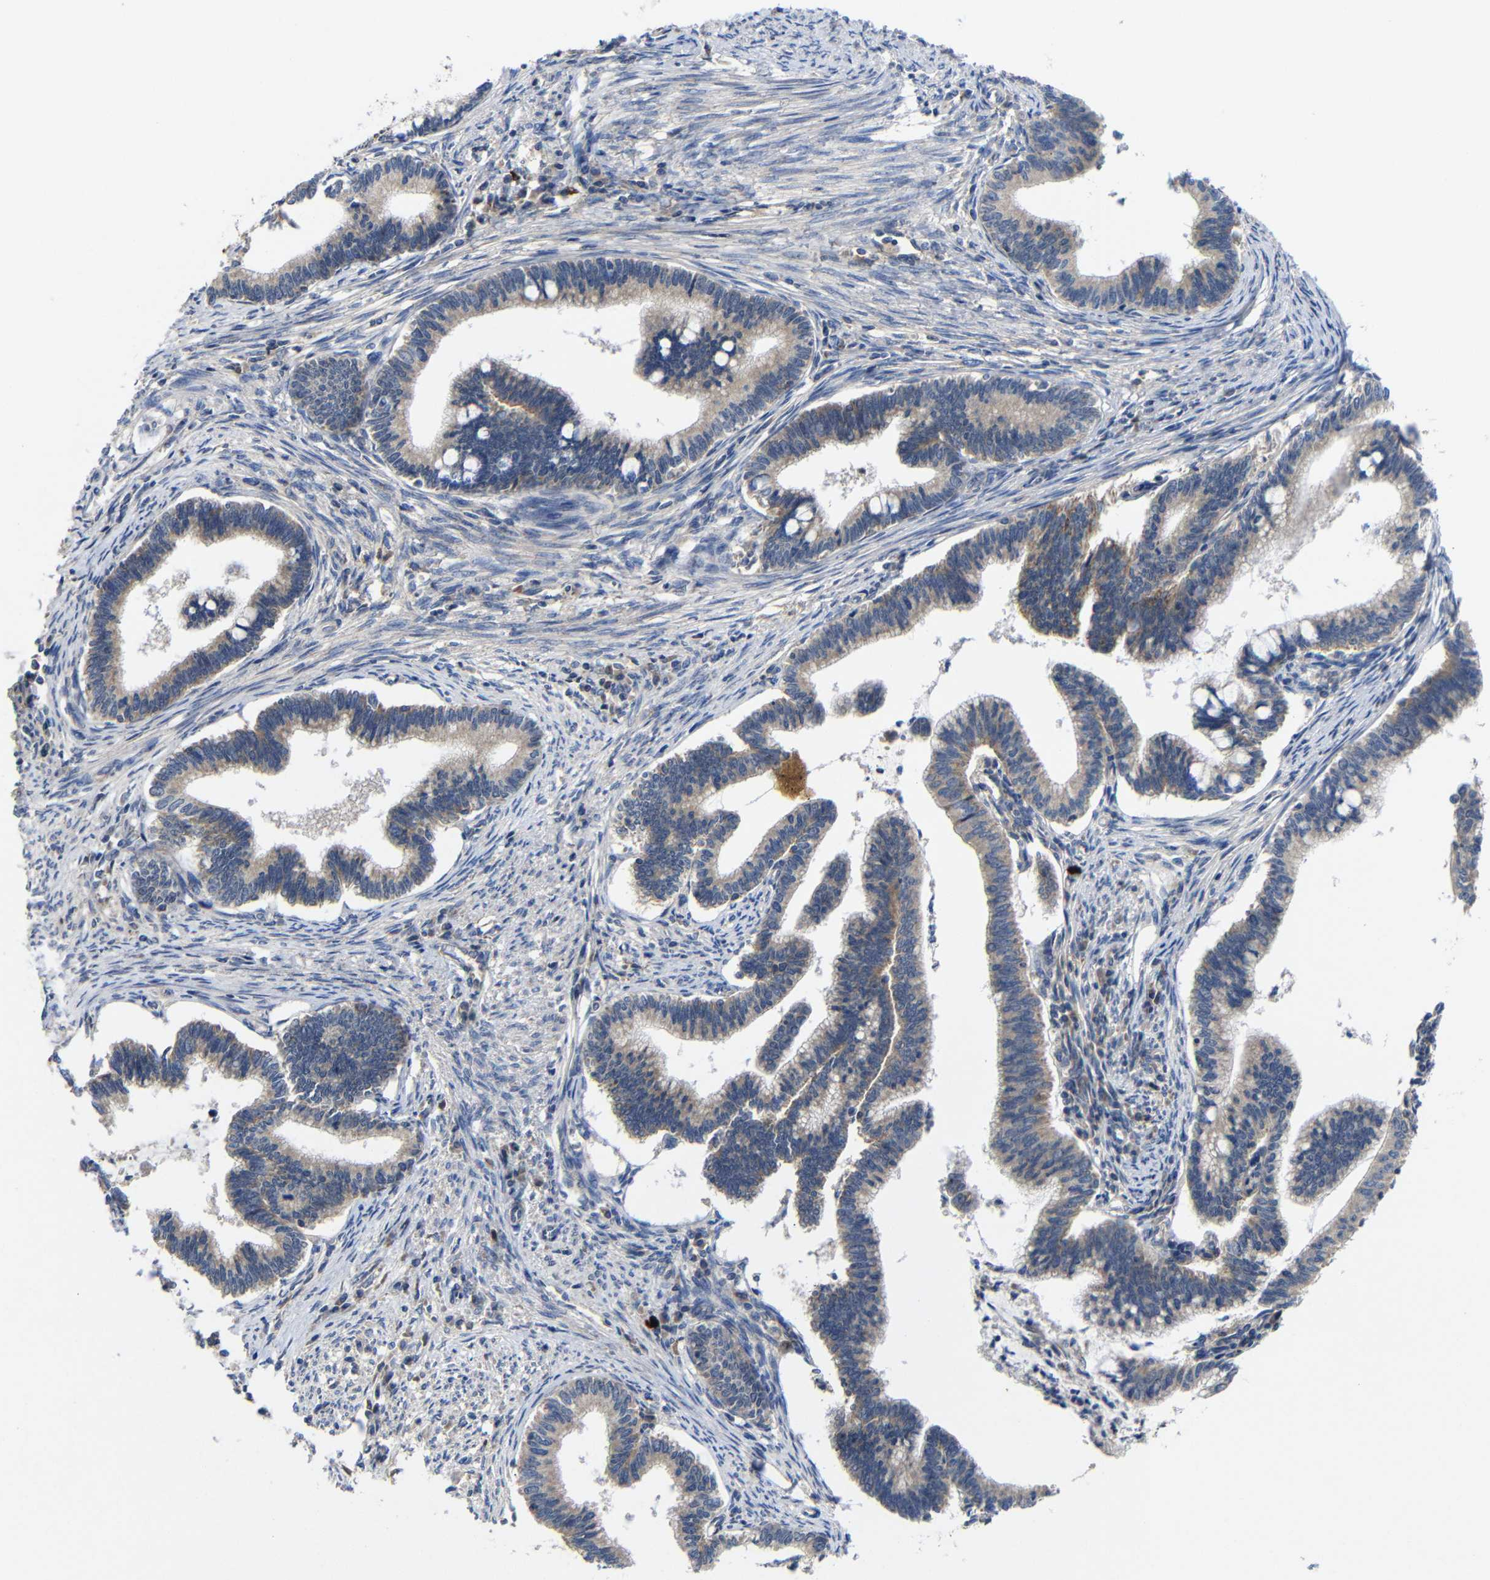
{"staining": {"intensity": "weak", "quantity": ">75%", "location": "cytoplasmic/membranous"}, "tissue": "cervical cancer", "cell_type": "Tumor cells", "image_type": "cancer", "snomed": [{"axis": "morphology", "description": "Adenocarcinoma, NOS"}, {"axis": "topography", "description": "Cervix"}], "caption": "IHC staining of cervical cancer, which displays low levels of weak cytoplasmic/membranous positivity in about >75% of tumor cells indicating weak cytoplasmic/membranous protein staining. The staining was performed using DAB (brown) for protein detection and nuclei were counterstained in hematoxylin (blue).", "gene": "LPAR5", "patient": {"sex": "female", "age": 36}}